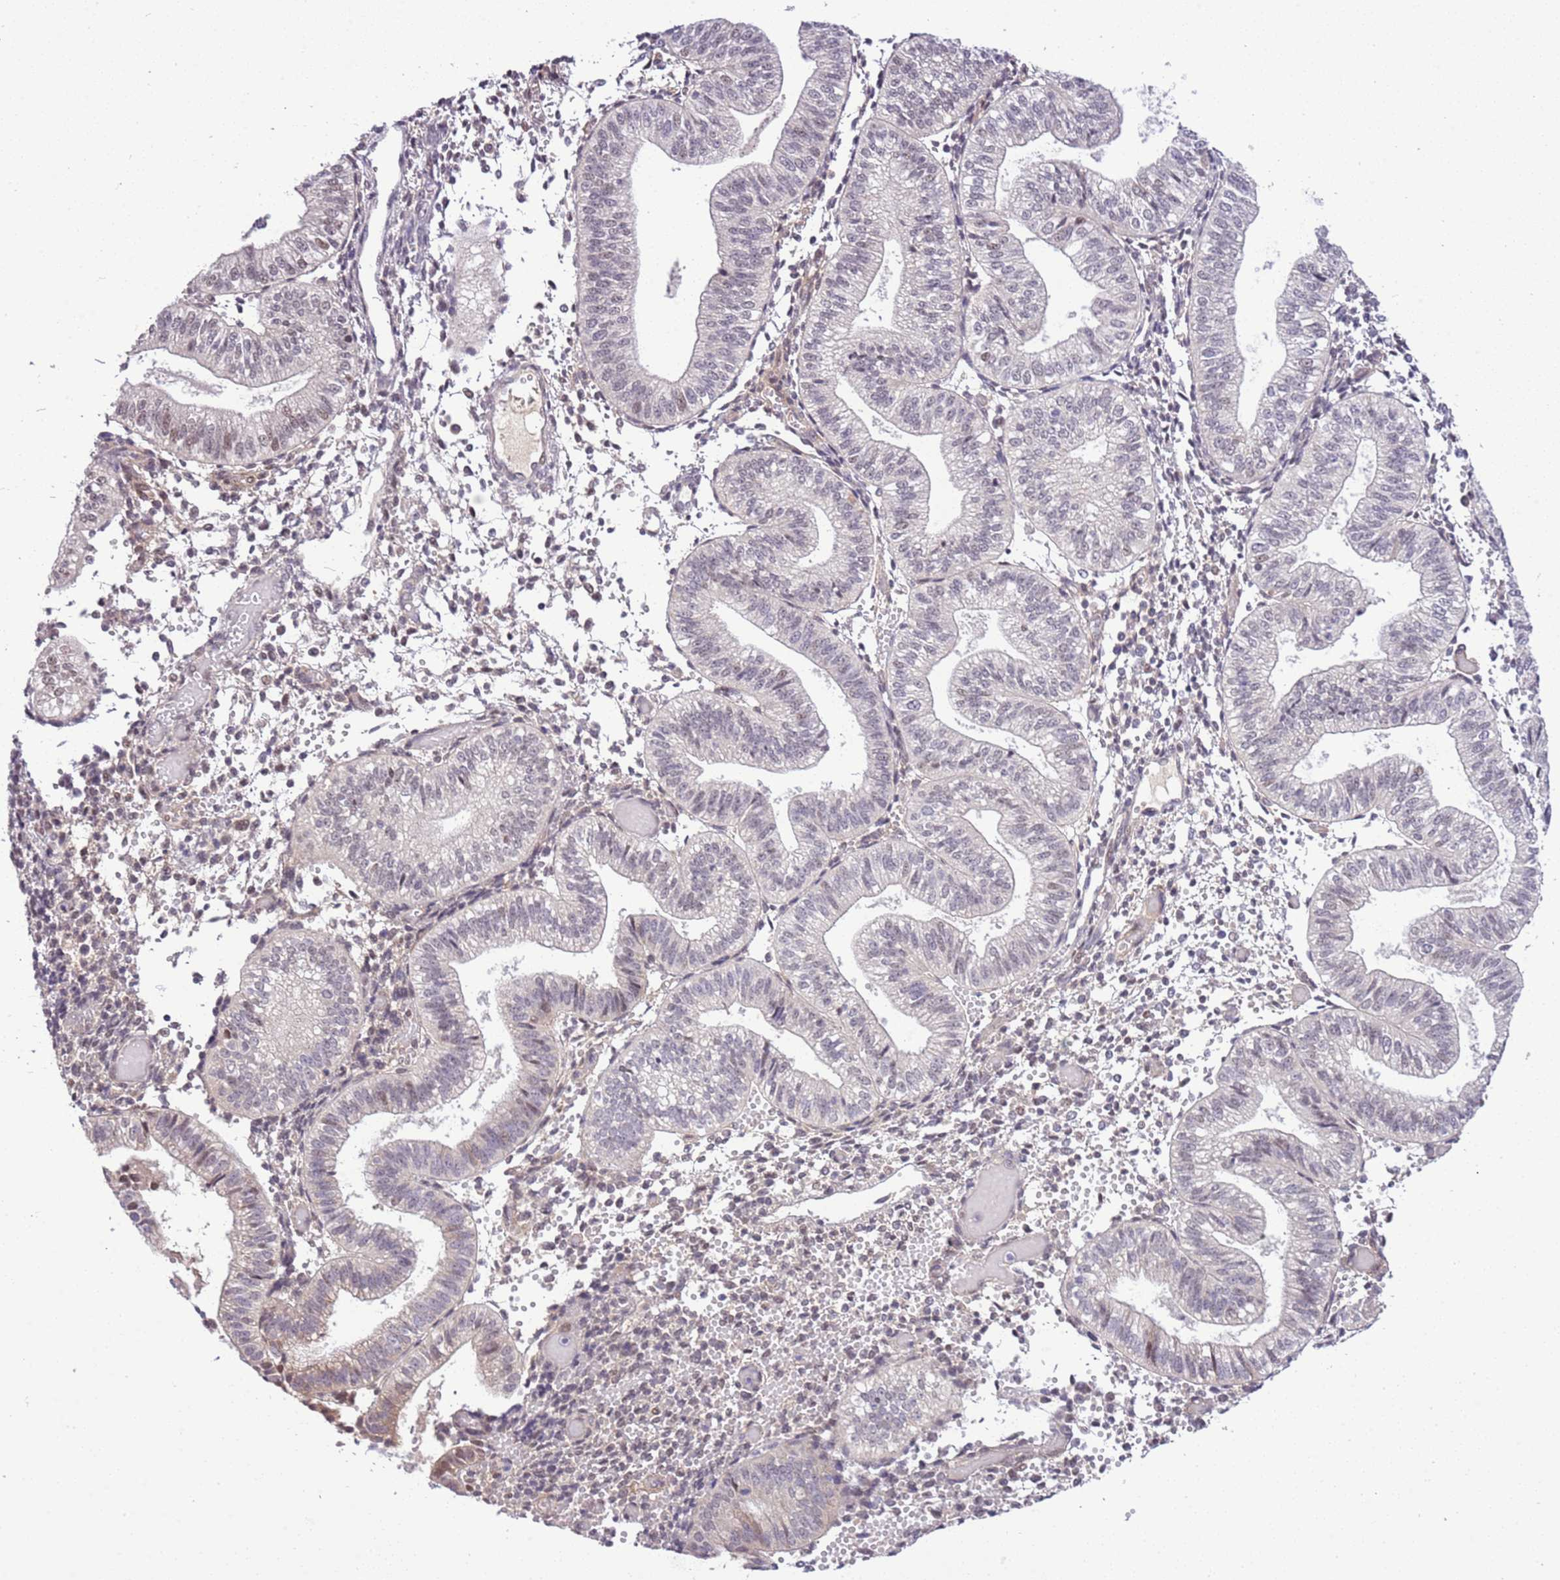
{"staining": {"intensity": "negative", "quantity": "none", "location": "none"}, "tissue": "endometrium", "cell_type": "Cells in endometrial stroma", "image_type": "normal", "snomed": [{"axis": "morphology", "description": "Normal tissue, NOS"}, {"axis": "topography", "description": "Endometrium"}], "caption": "Immunohistochemistry histopathology image of unremarkable endometrium: endometrium stained with DAB (3,3'-diaminobenzidine) demonstrates no significant protein positivity in cells in endometrial stroma. The staining was performed using DAB (3,3'-diaminobenzidine) to visualize the protein expression in brown, while the nuclei were stained in blue with hematoxylin (Magnification: 20x).", "gene": "MAGEF1", "patient": {"sex": "female", "age": 34}}